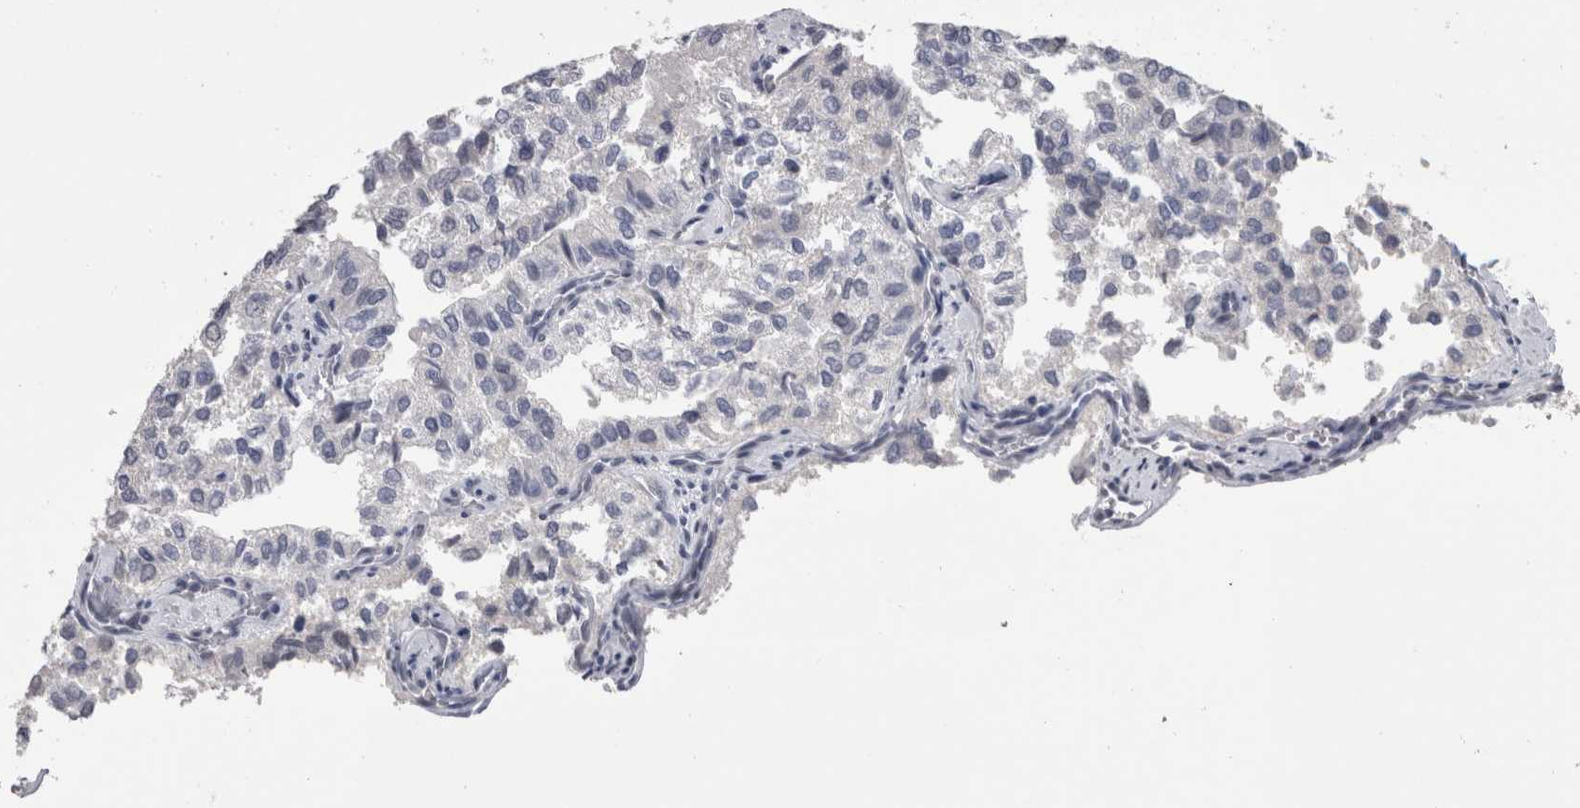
{"staining": {"intensity": "negative", "quantity": "none", "location": "none"}, "tissue": "thyroid cancer", "cell_type": "Tumor cells", "image_type": "cancer", "snomed": [{"axis": "morphology", "description": "Follicular adenoma carcinoma, NOS"}, {"axis": "topography", "description": "Thyroid gland"}], "caption": "Immunohistochemistry image of neoplastic tissue: follicular adenoma carcinoma (thyroid) stained with DAB (3,3'-diaminobenzidine) exhibits no significant protein positivity in tumor cells.", "gene": "DDX17", "patient": {"sex": "male", "age": 75}}